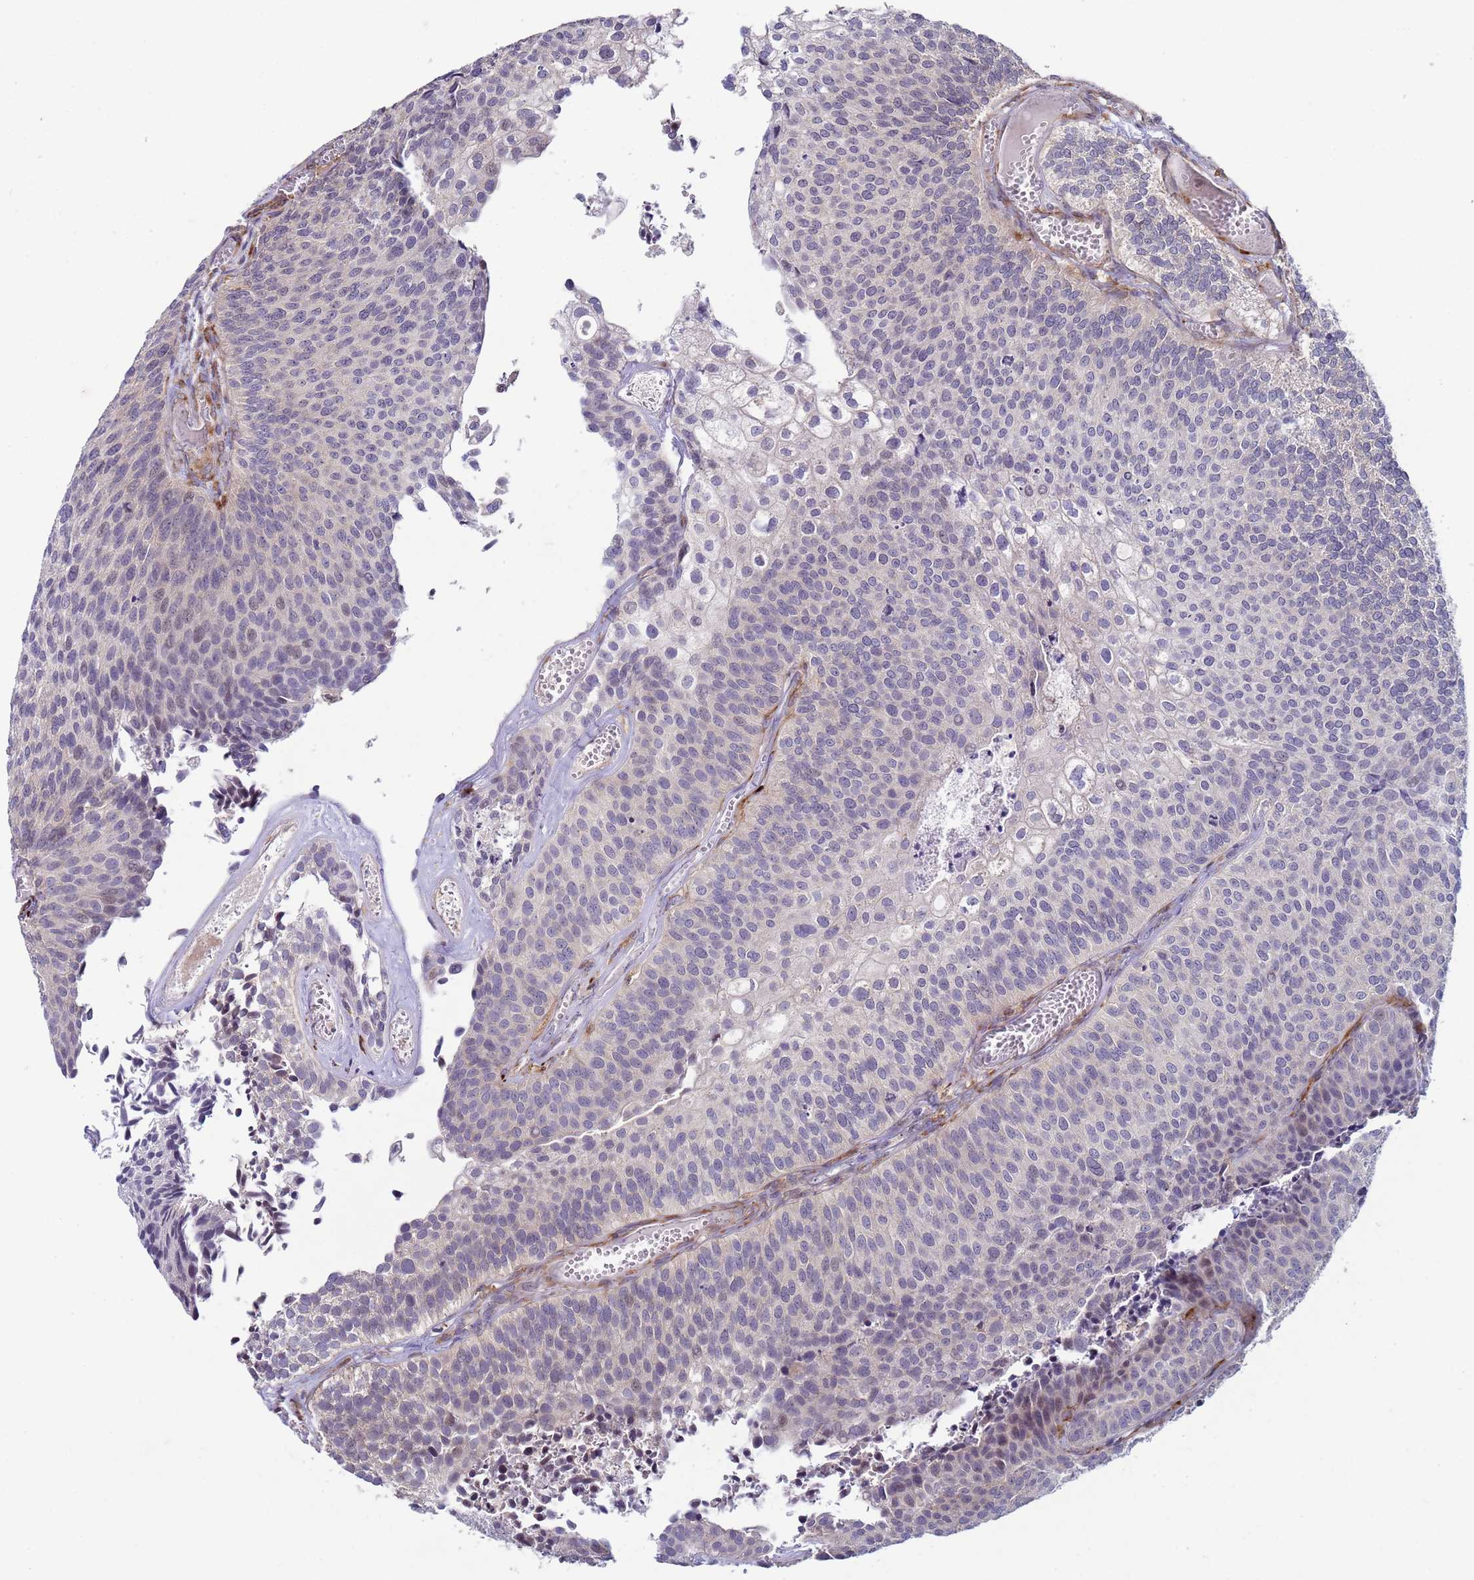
{"staining": {"intensity": "negative", "quantity": "none", "location": "none"}, "tissue": "urothelial cancer", "cell_type": "Tumor cells", "image_type": "cancer", "snomed": [{"axis": "morphology", "description": "Urothelial carcinoma, Low grade"}, {"axis": "topography", "description": "Urinary bladder"}], "caption": "Immunohistochemical staining of low-grade urothelial carcinoma reveals no significant staining in tumor cells.", "gene": "SNAPC4", "patient": {"sex": "male", "age": 84}}